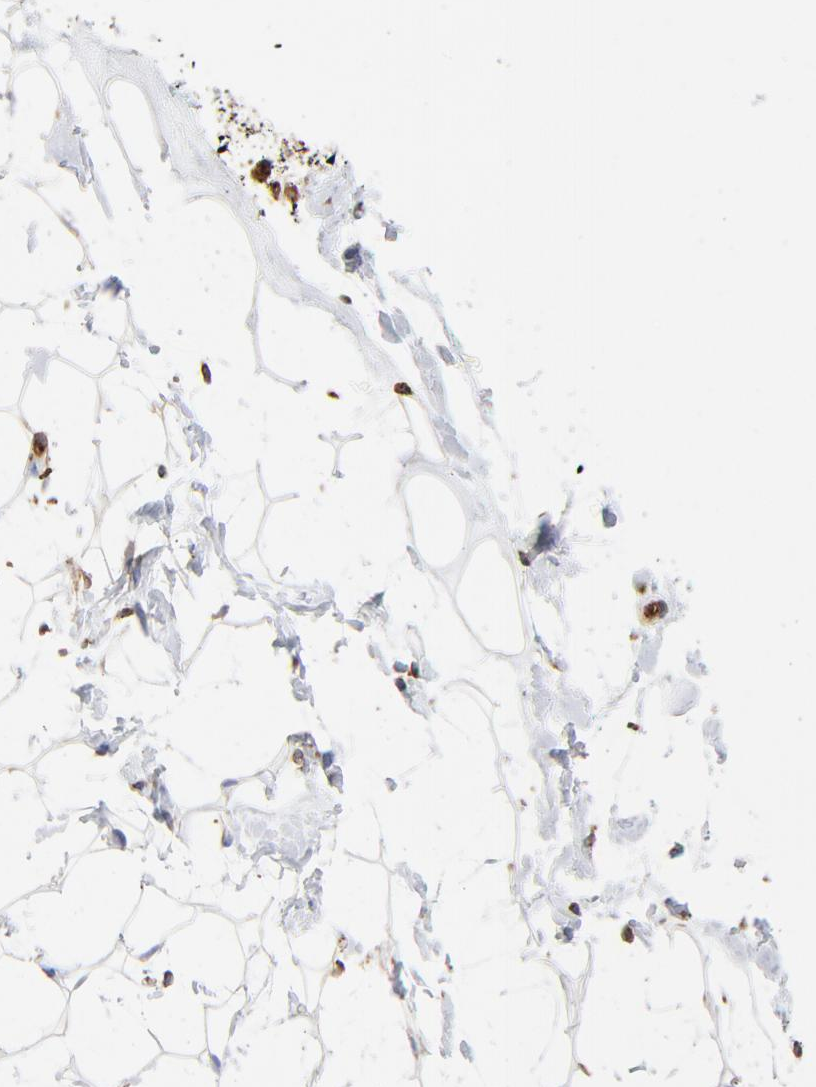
{"staining": {"intensity": "moderate", "quantity": "25%-75%", "location": "cytoplasmic/membranous"}, "tissue": "breast", "cell_type": "Adipocytes", "image_type": "normal", "snomed": [{"axis": "morphology", "description": "Normal tissue, NOS"}, {"axis": "topography", "description": "Breast"}], "caption": "Immunohistochemical staining of normal human breast shows moderate cytoplasmic/membranous protein staining in about 25%-75% of adipocytes.", "gene": "CANX", "patient": {"sex": "female", "age": 52}}